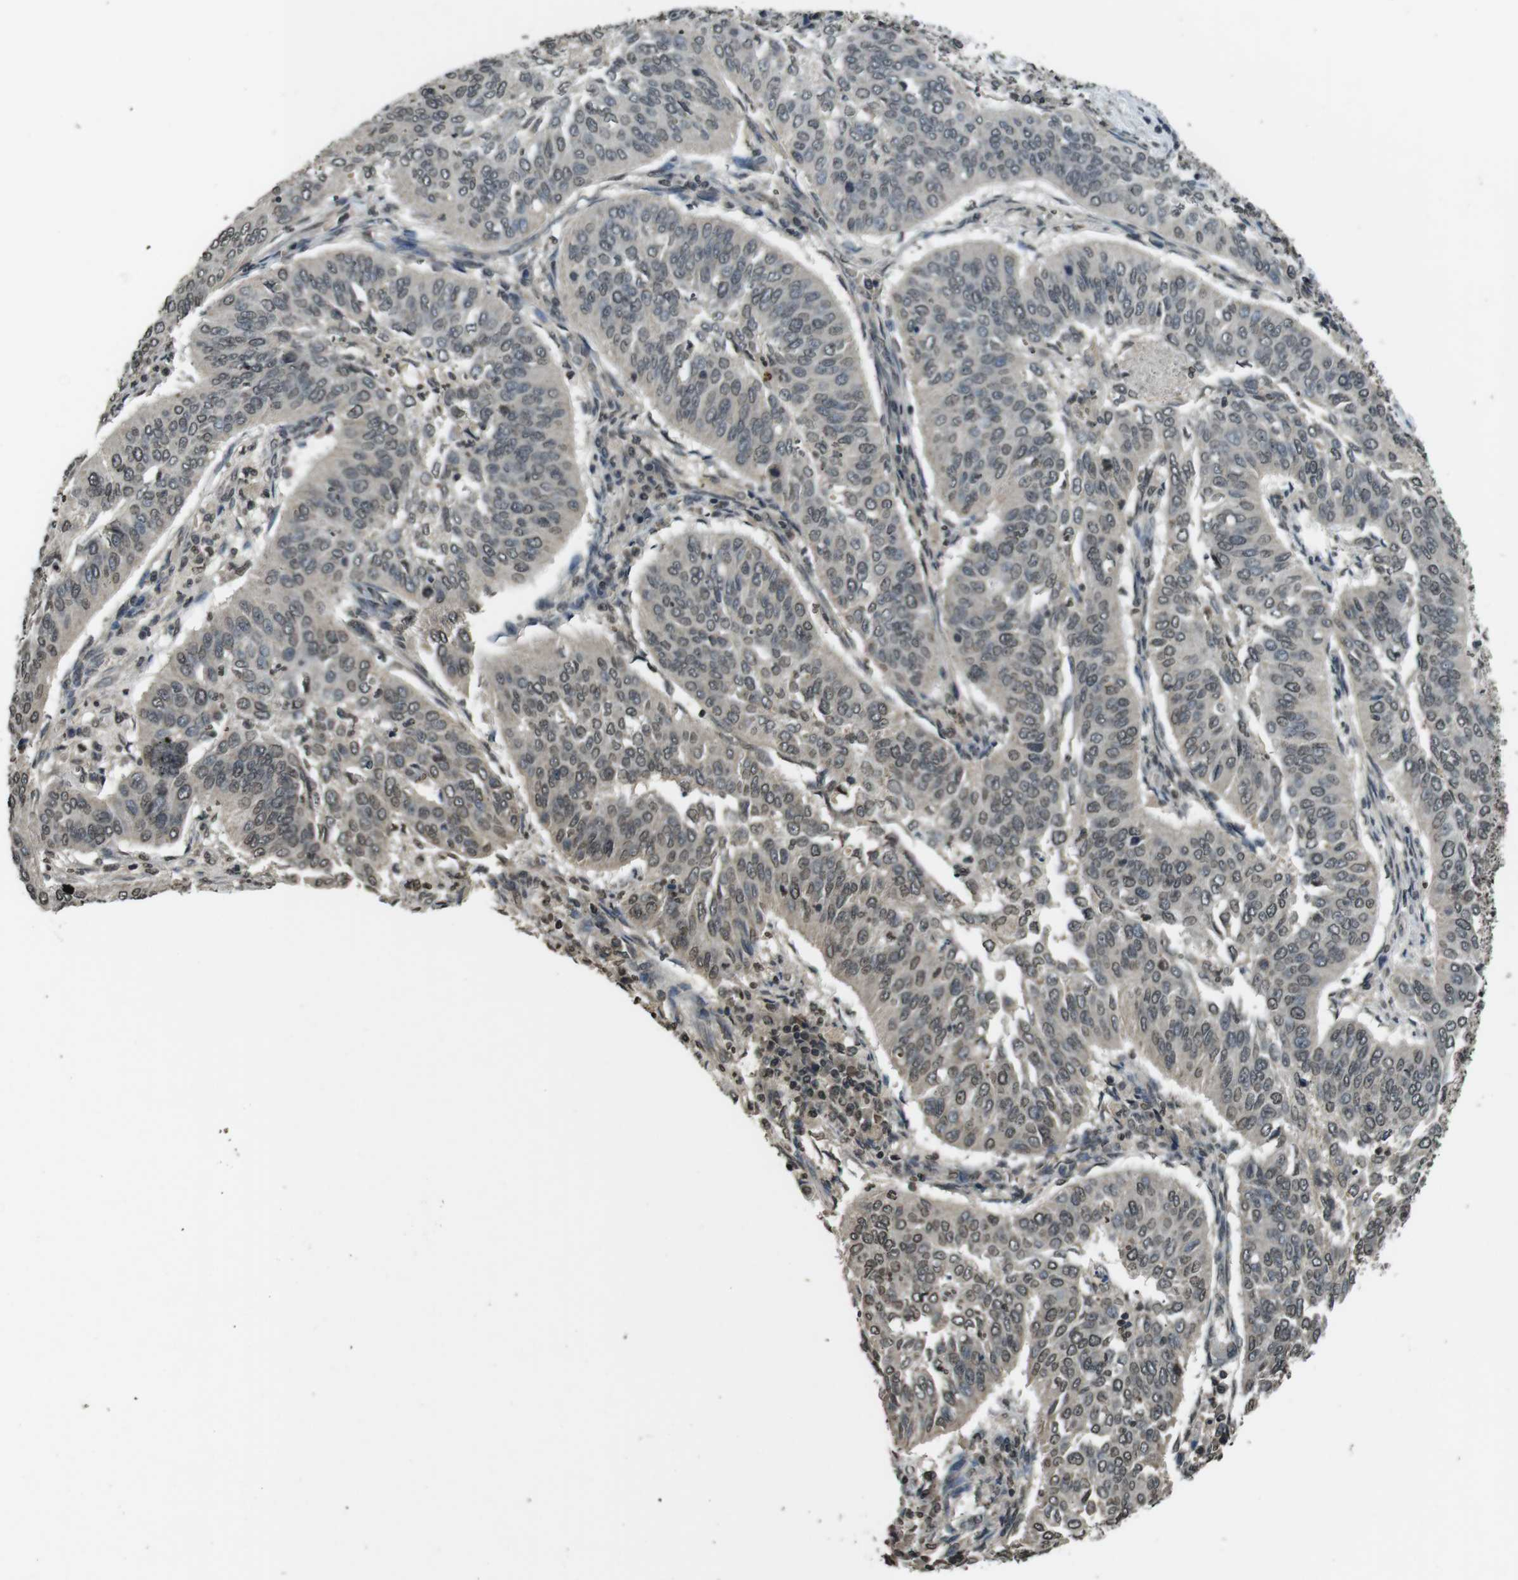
{"staining": {"intensity": "weak", "quantity": ">75%", "location": "cytoplasmic/membranous,nuclear"}, "tissue": "cervical cancer", "cell_type": "Tumor cells", "image_type": "cancer", "snomed": [{"axis": "morphology", "description": "Normal tissue, NOS"}, {"axis": "morphology", "description": "Squamous cell carcinoma, NOS"}, {"axis": "topography", "description": "Cervix"}], "caption": "High-power microscopy captured an immunohistochemistry photomicrograph of cervical cancer, revealing weak cytoplasmic/membranous and nuclear staining in about >75% of tumor cells.", "gene": "MAF", "patient": {"sex": "female", "age": 39}}